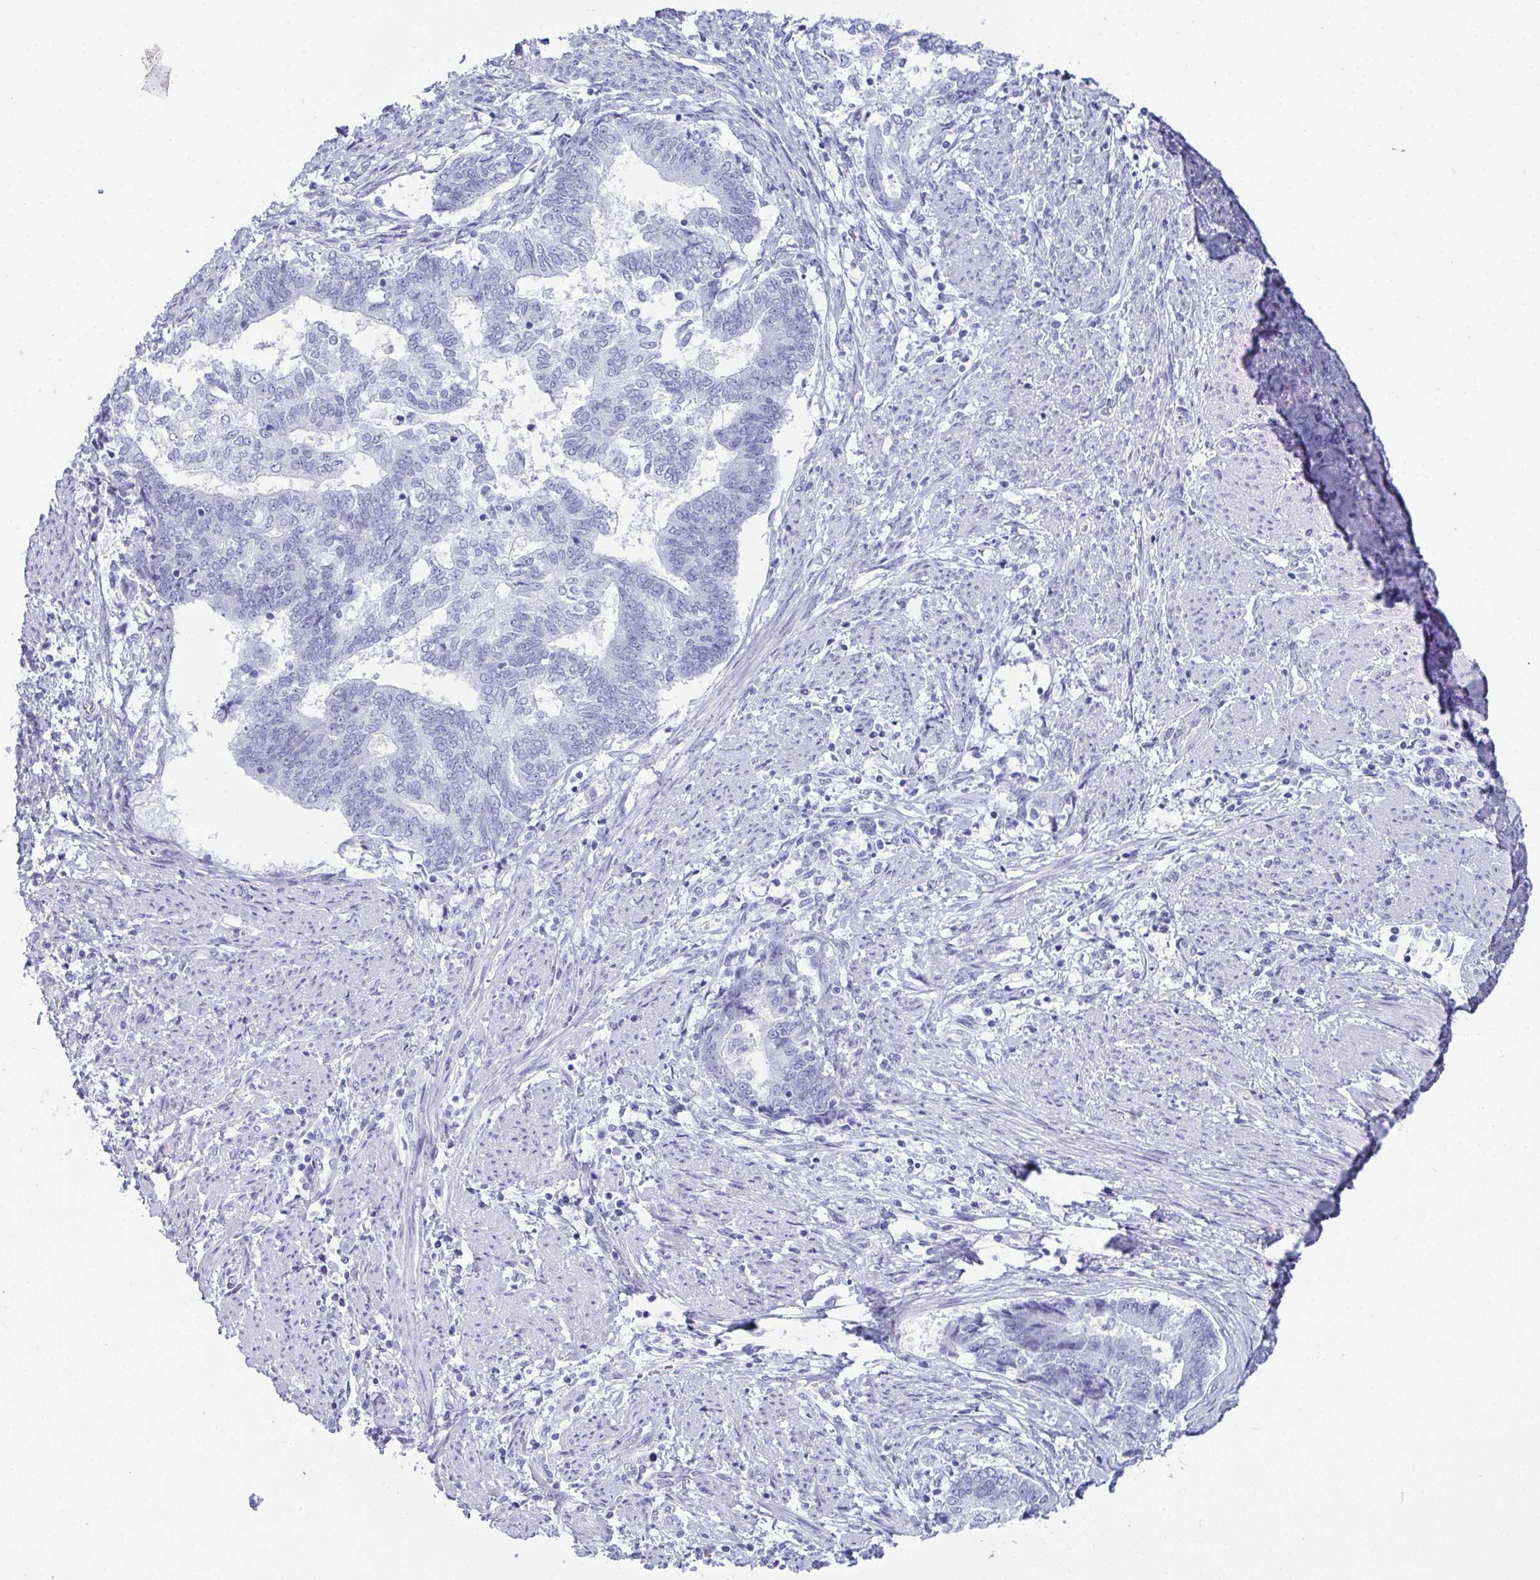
{"staining": {"intensity": "negative", "quantity": "none", "location": "none"}, "tissue": "endometrial cancer", "cell_type": "Tumor cells", "image_type": "cancer", "snomed": [{"axis": "morphology", "description": "Adenocarcinoma, NOS"}, {"axis": "topography", "description": "Endometrium"}], "caption": "Tumor cells show no significant protein positivity in adenocarcinoma (endometrial).", "gene": "CDA", "patient": {"sex": "female", "age": 65}}